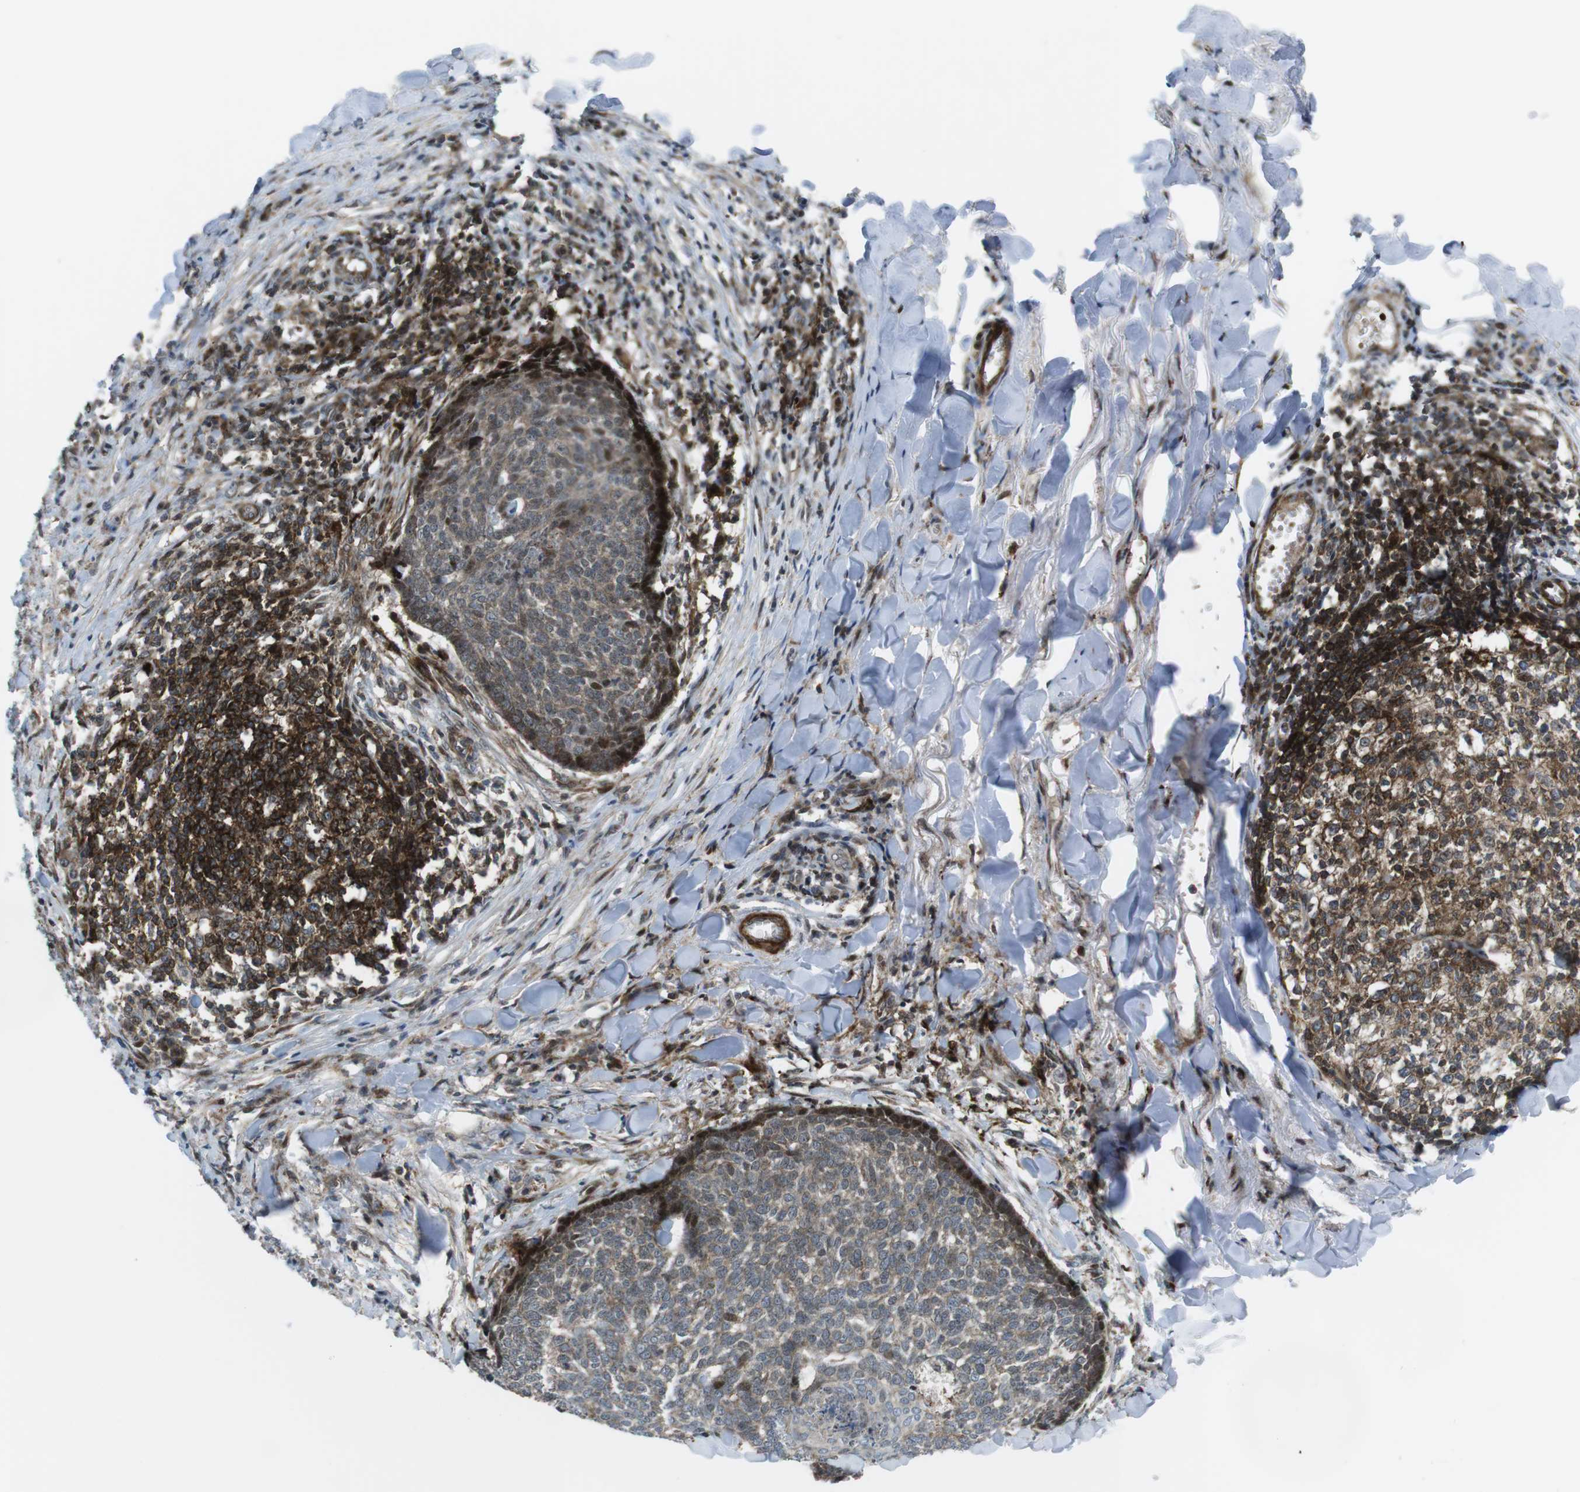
{"staining": {"intensity": "moderate", "quantity": "25%-75%", "location": "cytoplasmic/membranous,nuclear"}, "tissue": "skin cancer", "cell_type": "Tumor cells", "image_type": "cancer", "snomed": [{"axis": "morphology", "description": "Basal cell carcinoma"}, {"axis": "topography", "description": "Skin"}], "caption": "Skin basal cell carcinoma stained for a protein demonstrates moderate cytoplasmic/membranous and nuclear positivity in tumor cells.", "gene": "CUL7", "patient": {"sex": "male", "age": 84}}